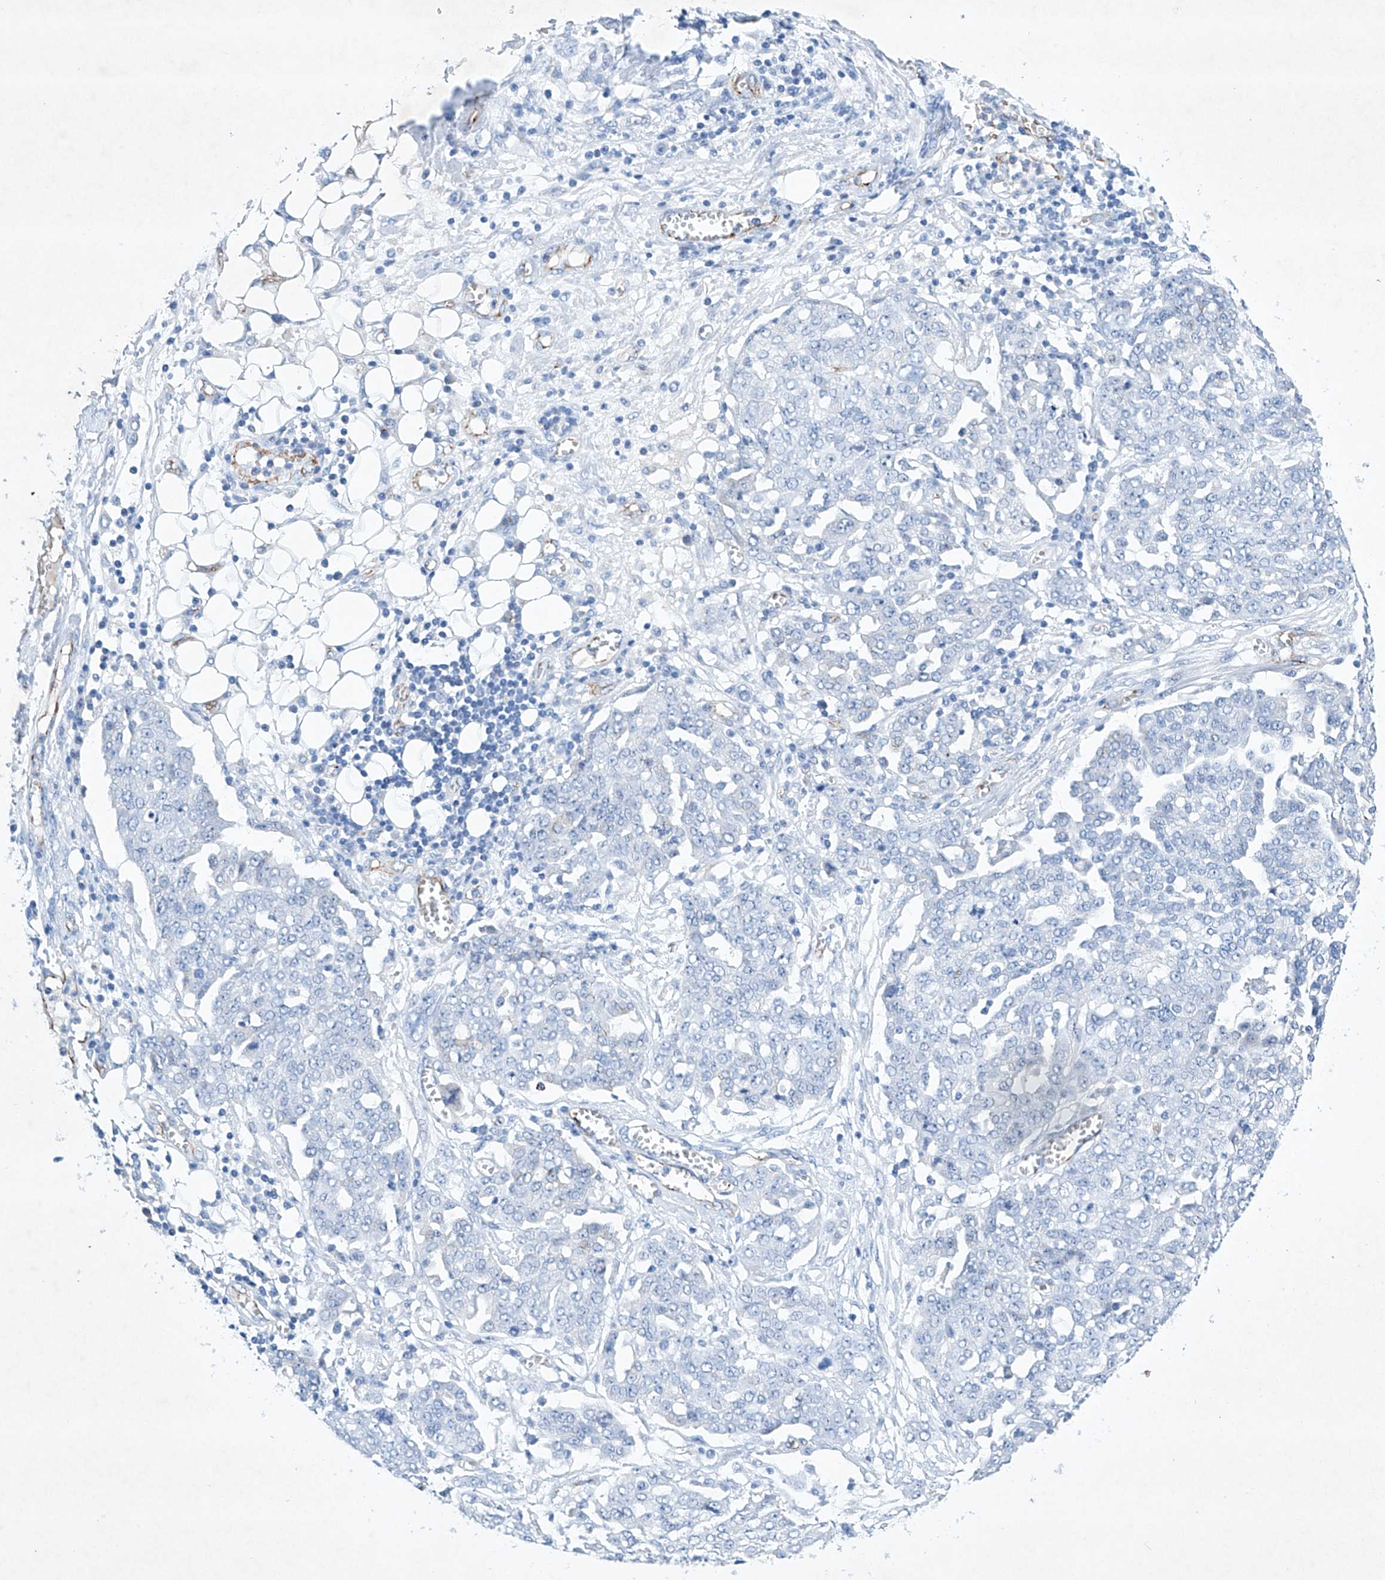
{"staining": {"intensity": "negative", "quantity": "none", "location": "none"}, "tissue": "ovarian cancer", "cell_type": "Tumor cells", "image_type": "cancer", "snomed": [{"axis": "morphology", "description": "Cystadenocarcinoma, serous, NOS"}, {"axis": "topography", "description": "Soft tissue"}, {"axis": "topography", "description": "Ovary"}], "caption": "Ovarian cancer (serous cystadenocarcinoma) was stained to show a protein in brown. There is no significant staining in tumor cells.", "gene": "ETV7", "patient": {"sex": "female", "age": 57}}